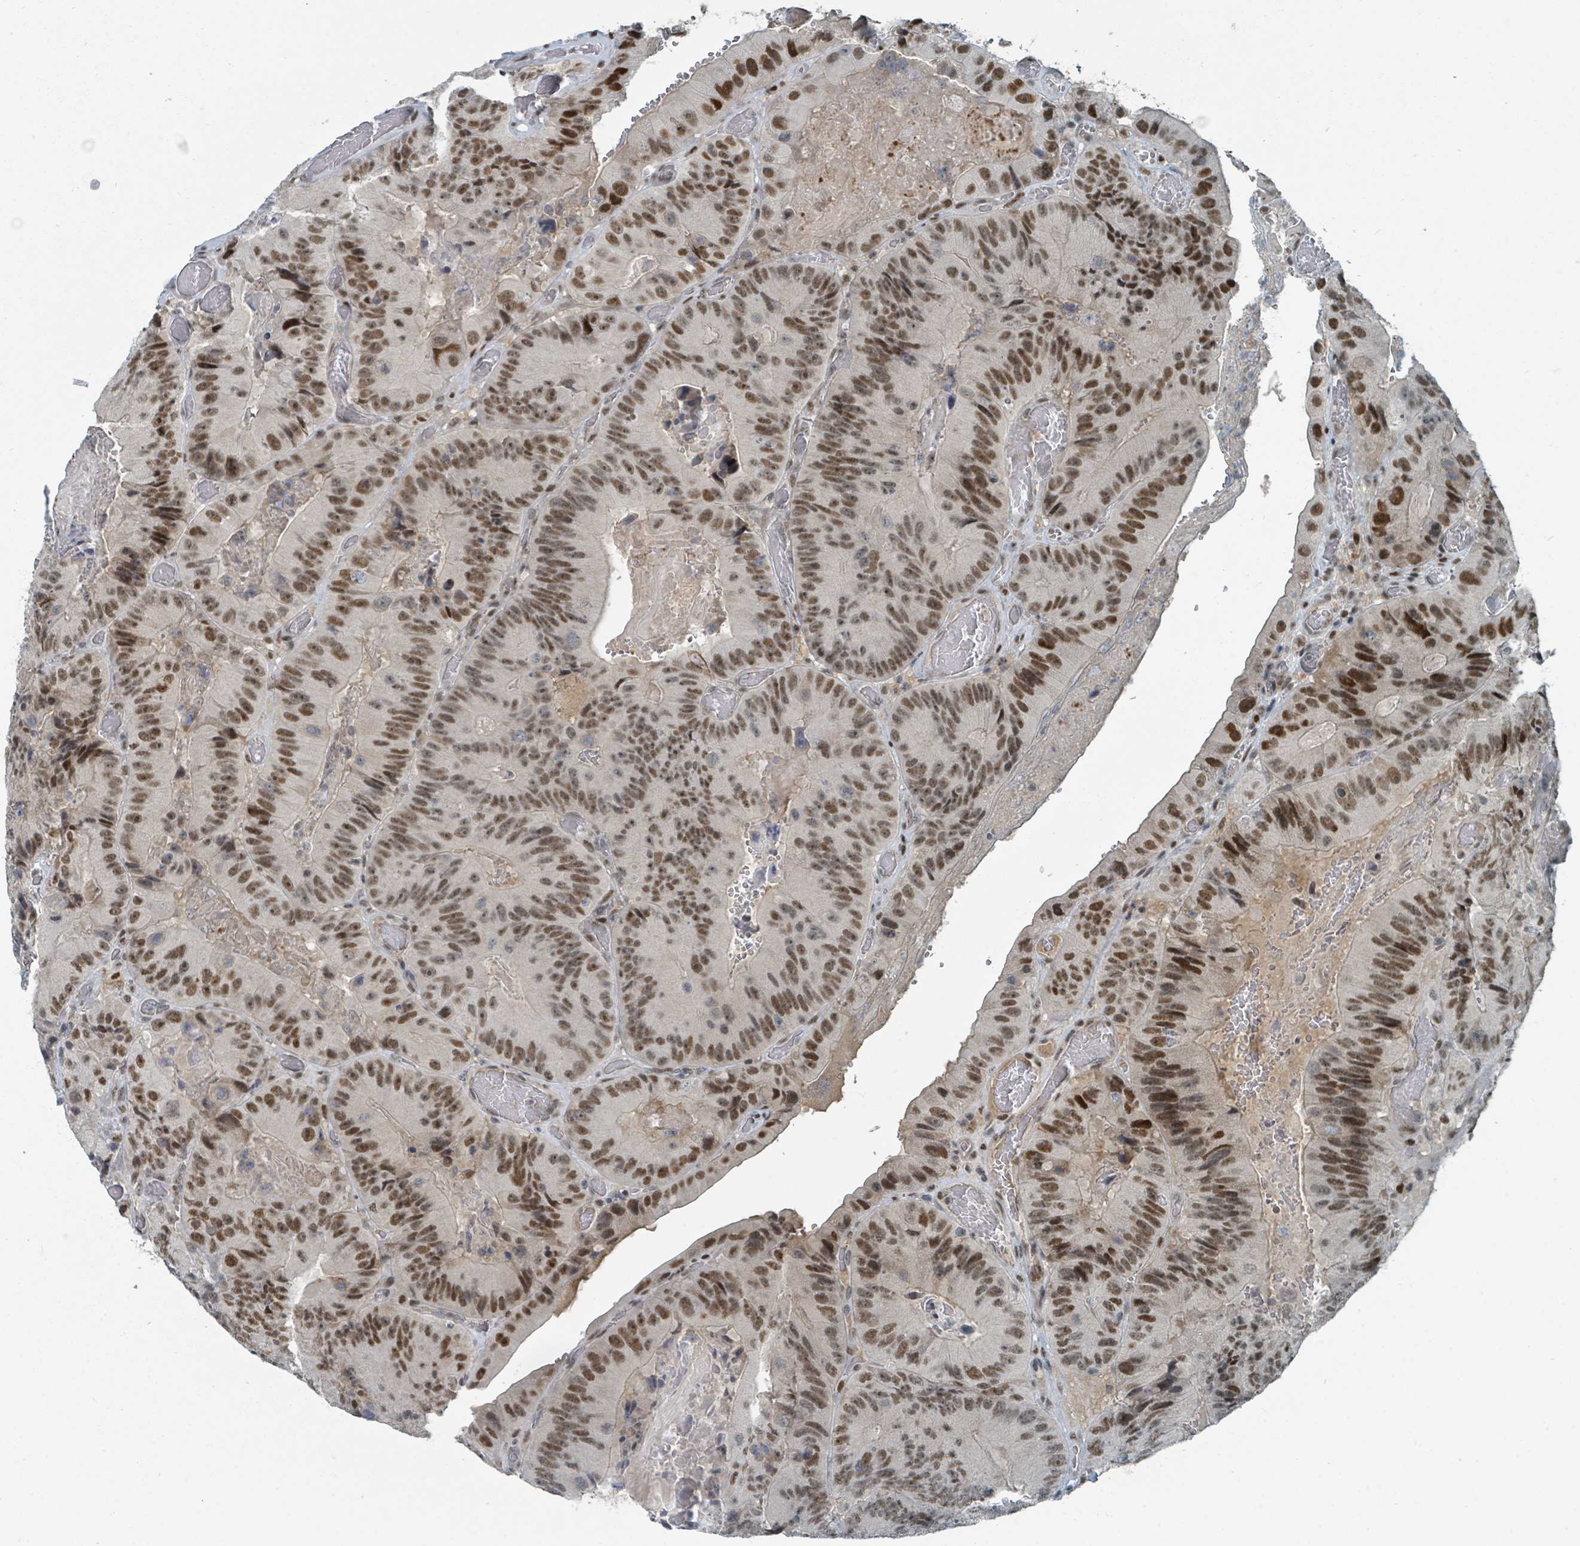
{"staining": {"intensity": "moderate", "quantity": ">75%", "location": "nuclear"}, "tissue": "colorectal cancer", "cell_type": "Tumor cells", "image_type": "cancer", "snomed": [{"axis": "morphology", "description": "Adenocarcinoma, NOS"}, {"axis": "topography", "description": "Colon"}], "caption": "IHC image of neoplastic tissue: colorectal adenocarcinoma stained using IHC reveals medium levels of moderate protein expression localized specifically in the nuclear of tumor cells, appearing as a nuclear brown color.", "gene": "UCK1", "patient": {"sex": "female", "age": 86}}